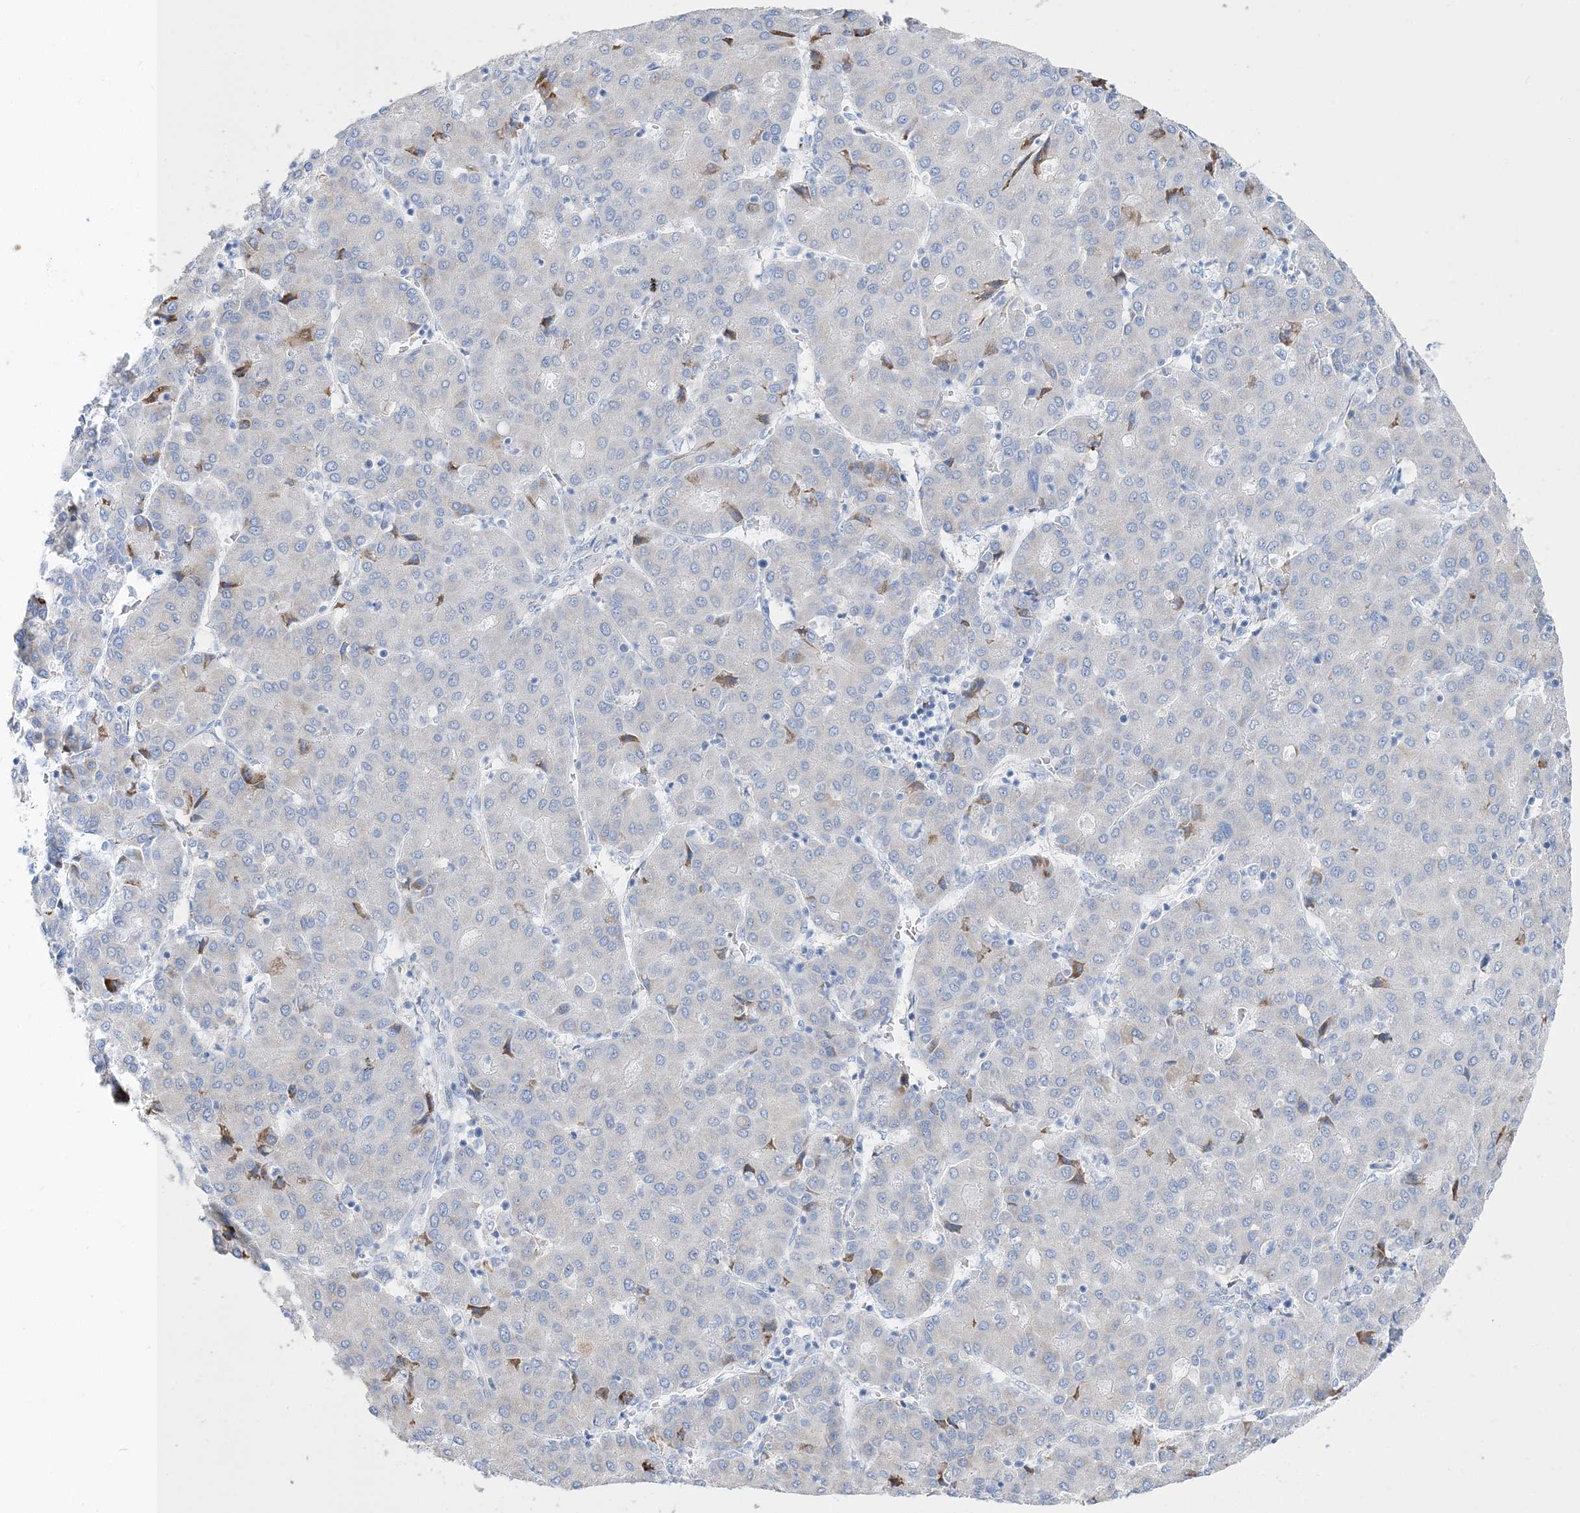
{"staining": {"intensity": "negative", "quantity": "none", "location": "none"}, "tissue": "liver cancer", "cell_type": "Tumor cells", "image_type": "cancer", "snomed": [{"axis": "morphology", "description": "Carcinoma, Hepatocellular, NOS"}, {"axis": "topography", "description": "Liver"}], "caption": "DAB immunohistochemical staining of human liver cancer (hepatocellular carcinoma) shows no significant expression in tumor cells. (DAB immunohistochemistry with hematoxylin counter stain).", "gene": "TSPYL6", "patient": {"sex": "male", "age": 65}}